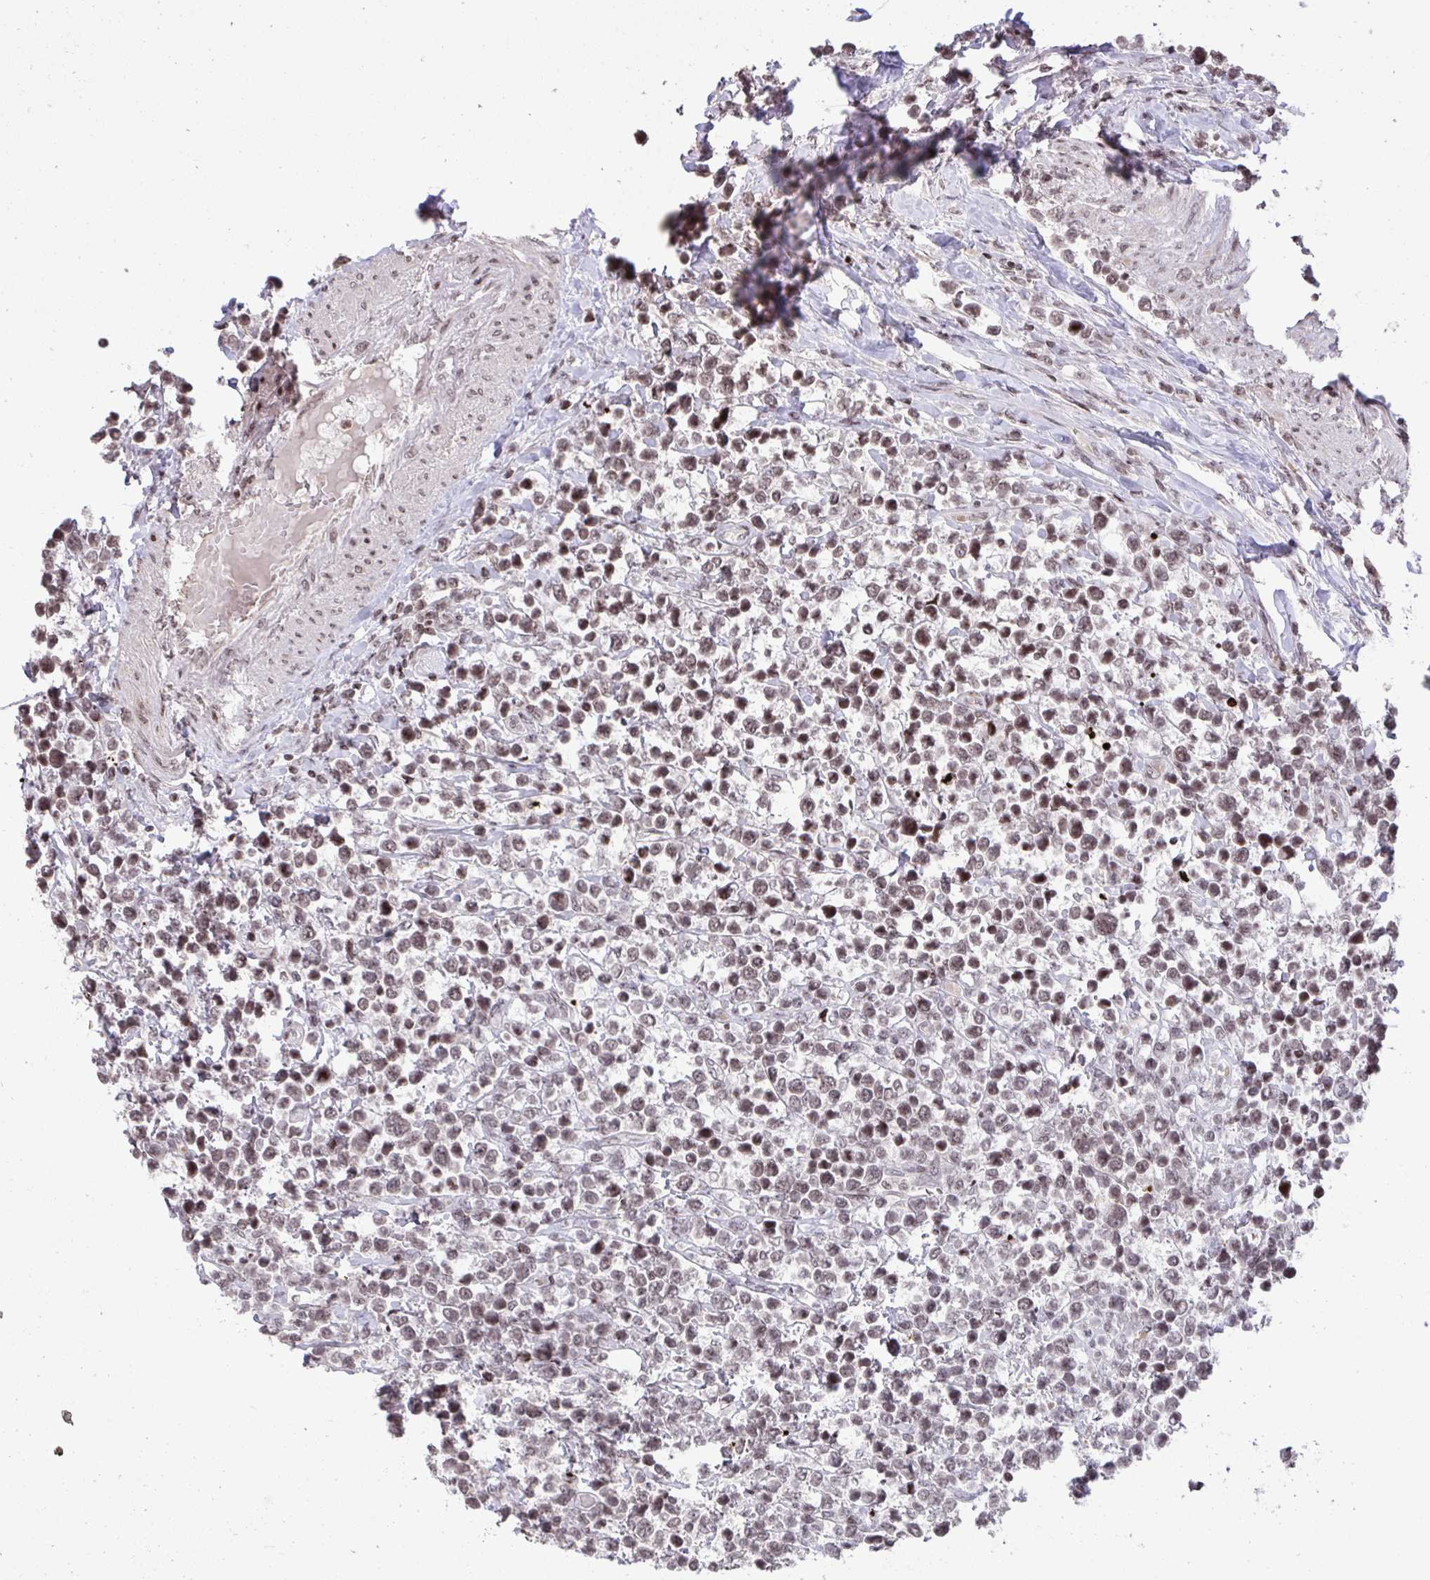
{"staining": {"intensity": "weak", "quantity": "25%-75%", "location": "nuclear"}, "tissue": "lymphoma", "cell_type": "Tumor cells", "image_type": "cancer", "snomed": [{"axis": "morphology", "description": "Malignant lymphoma, non-Hodgkin's type, High grade"}, {"axis": "topography", "description": "Soft tissue"}], "caption": "Immunohistochemistry (IHC) staining of malignant lymphoma, non-Hodgkin's type (high-grade), which exhibits low levels of weak nuclear positivity in approximately 25%-75% of tumor cells indicating weak nuclear protein positivity. The staining was performed using DAB (3,3'-diaminobenzidine) (brown) for protein detection and nuclei were counterstained in hematoxylin (blue).", "gene": "NIP7", "patient": {"sex": "female", "age": 56}}